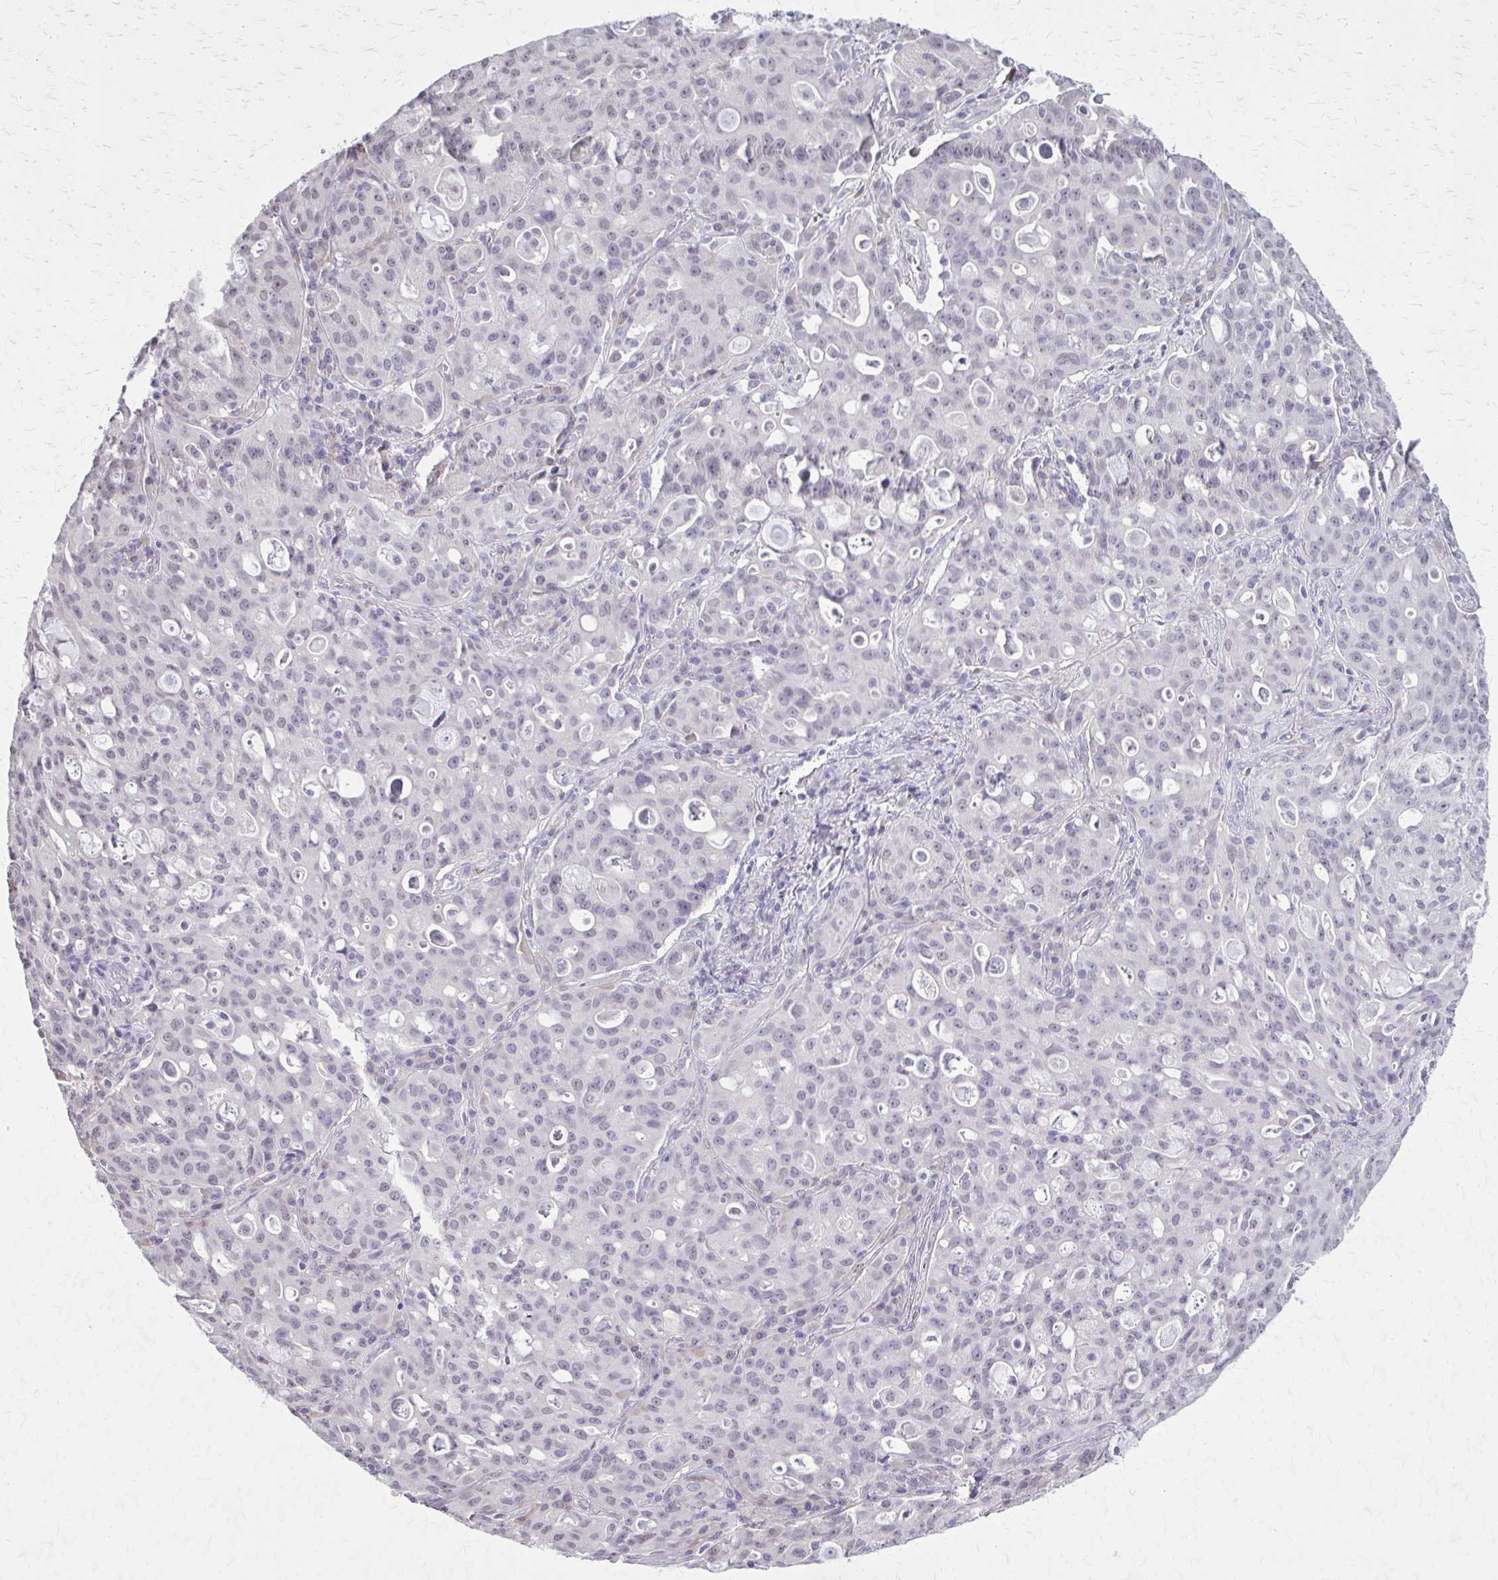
{"staining": {"intensity": "negative", "quantity": "none", "location": "none"}, "tissue": "lung cancer", "cell_type": "Tumor cells", "image_type": "cancer", "snomed": [{"axis": "morphology", "description": "Adenocarcinoma, NOS"}, {"axis": "topography", "description": "Lung"}], "caption": "Tumor cells are negative for brown protein staining in lung cancer (adenocarcinoma).", "gene": "PLCB1", "patient": {"sex": "female", "age": 44}}